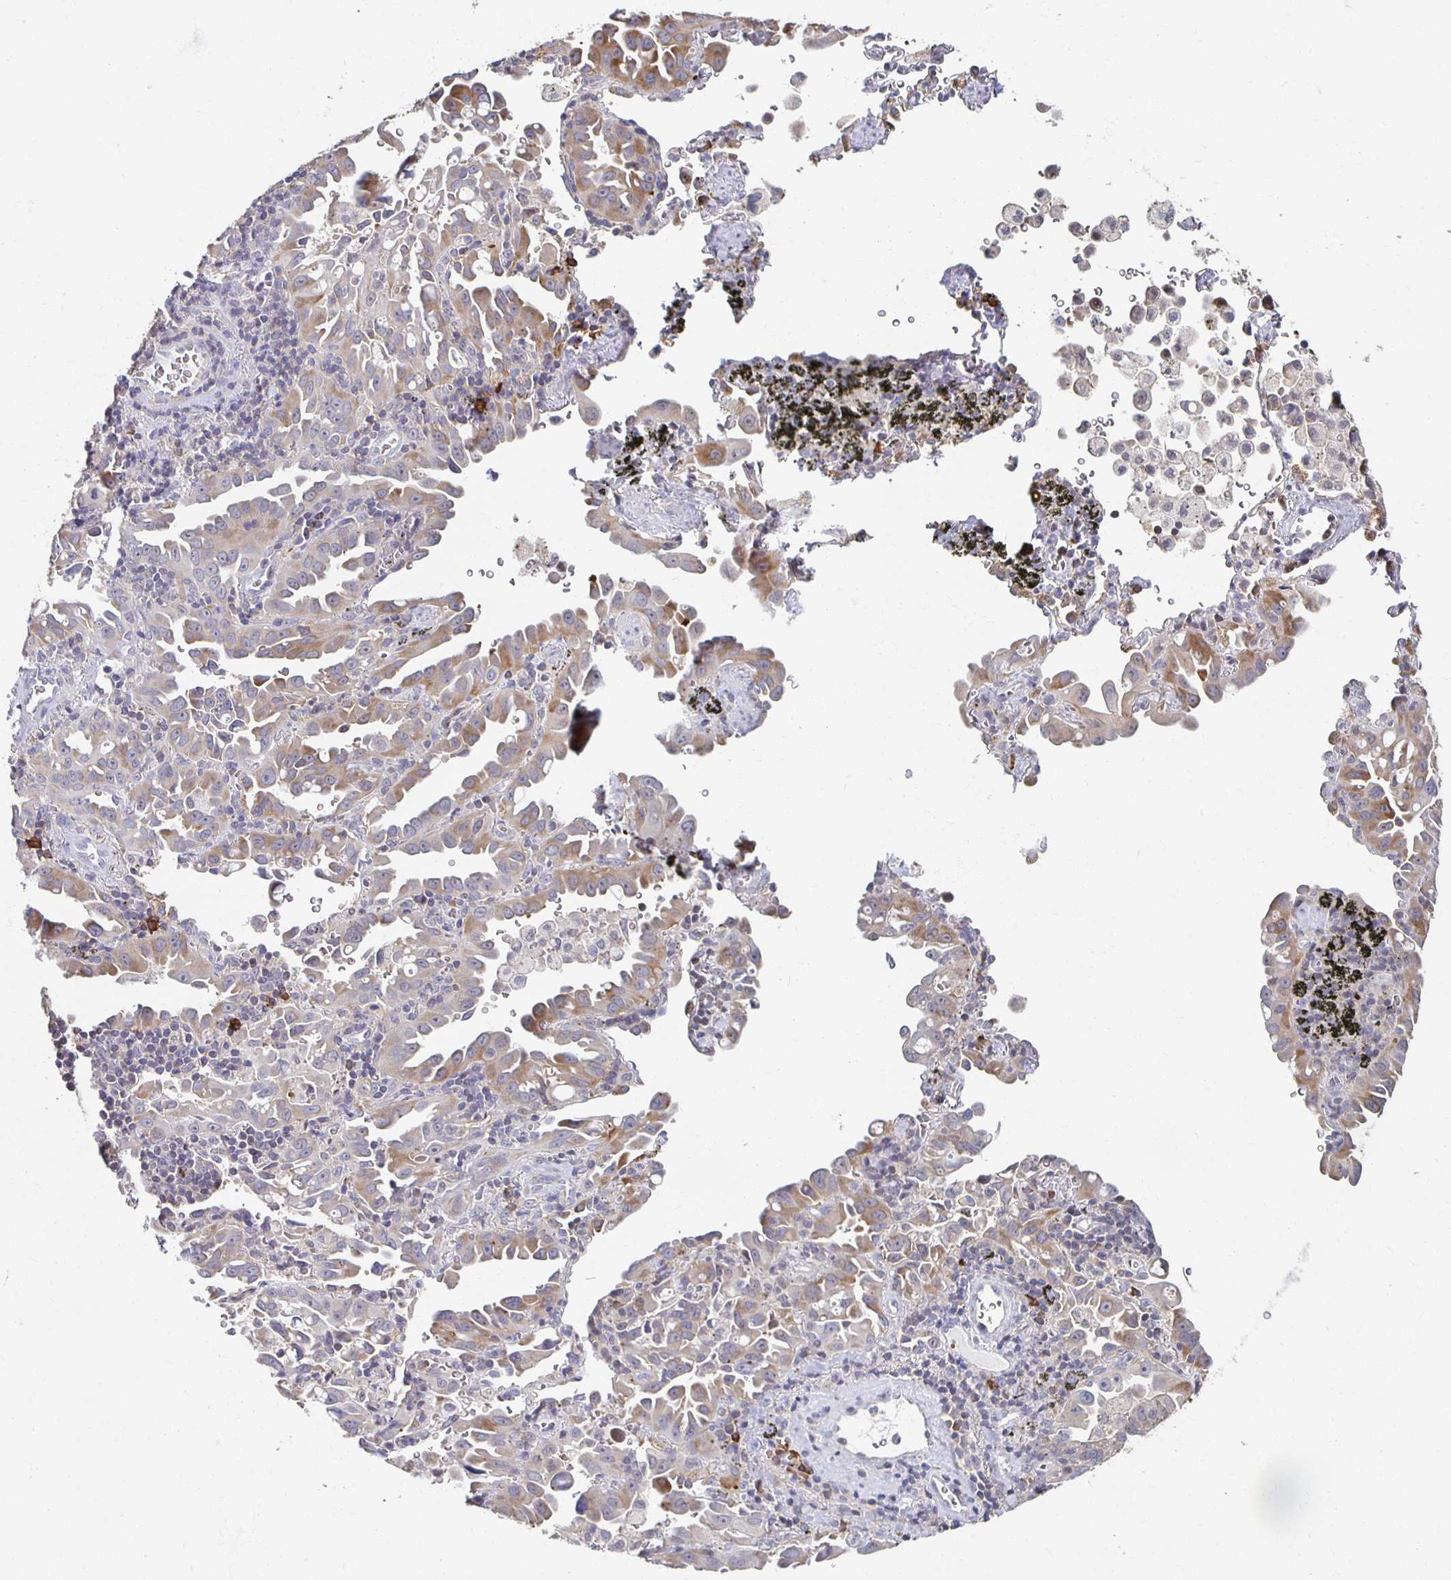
{"staining": {"intensity": "moderate", "quantity": "<25%", "location": "cytoplasmic/membranous"}, "tissue": "lung cancer", "cell_type": "Tumor cells", "image_type": "cancer", "snomed": [{"axis": "morphology", "description": "Adenocarcinoma, NOS"}, {"axis": "topography", "description": "Lung"}], "caption": "Immunohistochemical staining of human lung cancer reveals low levels of moderate cytoplasmic/membranous positivity in about <25% of tumor cells.", "gene": "ZNF692", "patient": {"sex": "male", "age": 68}}